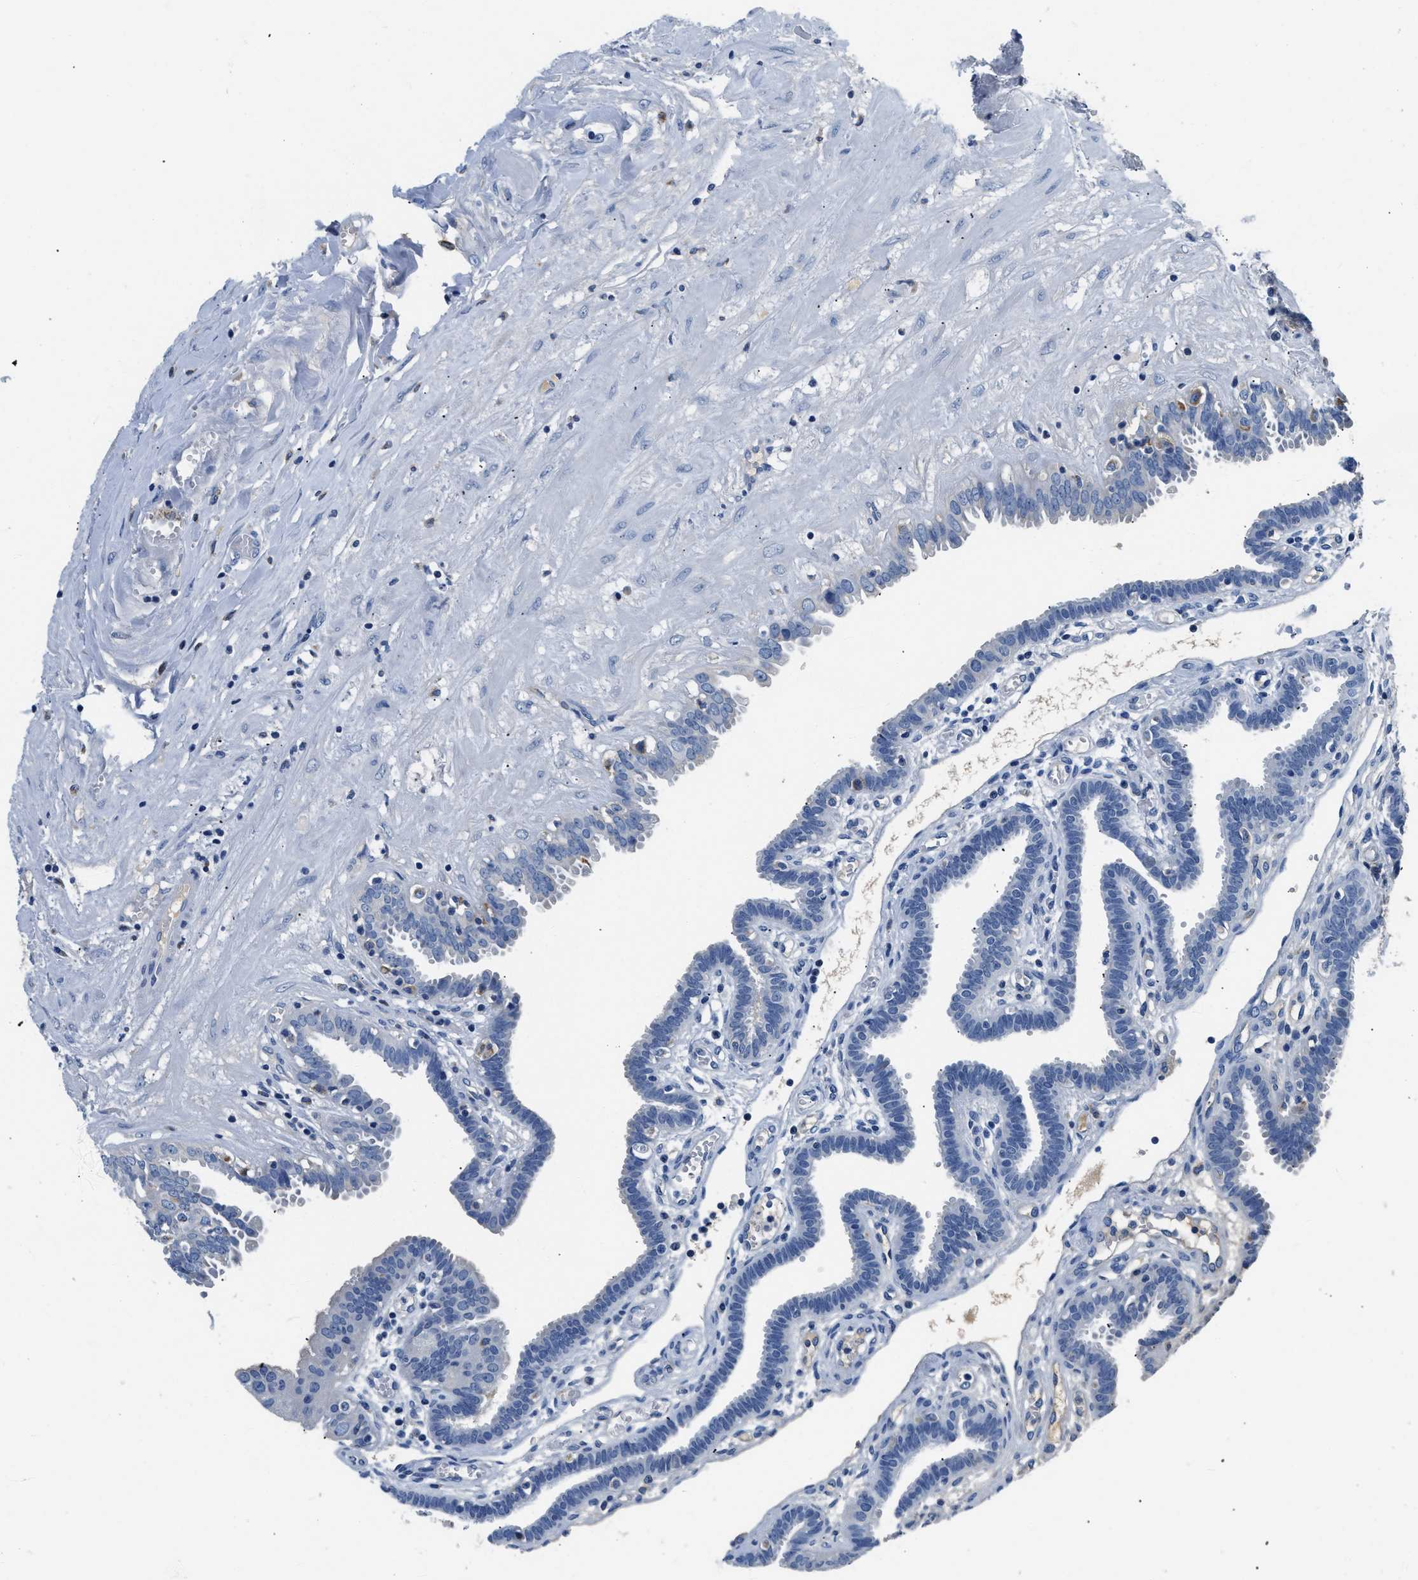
{"staining": {"intensity": "negative", "quantity": "none", "location": "none"}, "tissue": "fallopian tube", "cell_type": "Glandular cells", "image_type": "normal", "snomed": [{"axis": "morphology", "description": "Normal tissue, NOS"}, {"axis": "topography", "description": "Fallopian tube"}, {"axis": "topography", "description": "Placenta"}], "caption": "A histopathology image of fallopian tube stained for a protein displays no brown staining in glandular cells. (Stains: DAB (3,3'-diaminobenzidine) IHC with hematoxylin counter stain, Microscopy: brightfield microscopy at high magnification).", "gene": "PCK2", "patient": {"sex": "female", "age": 32}}